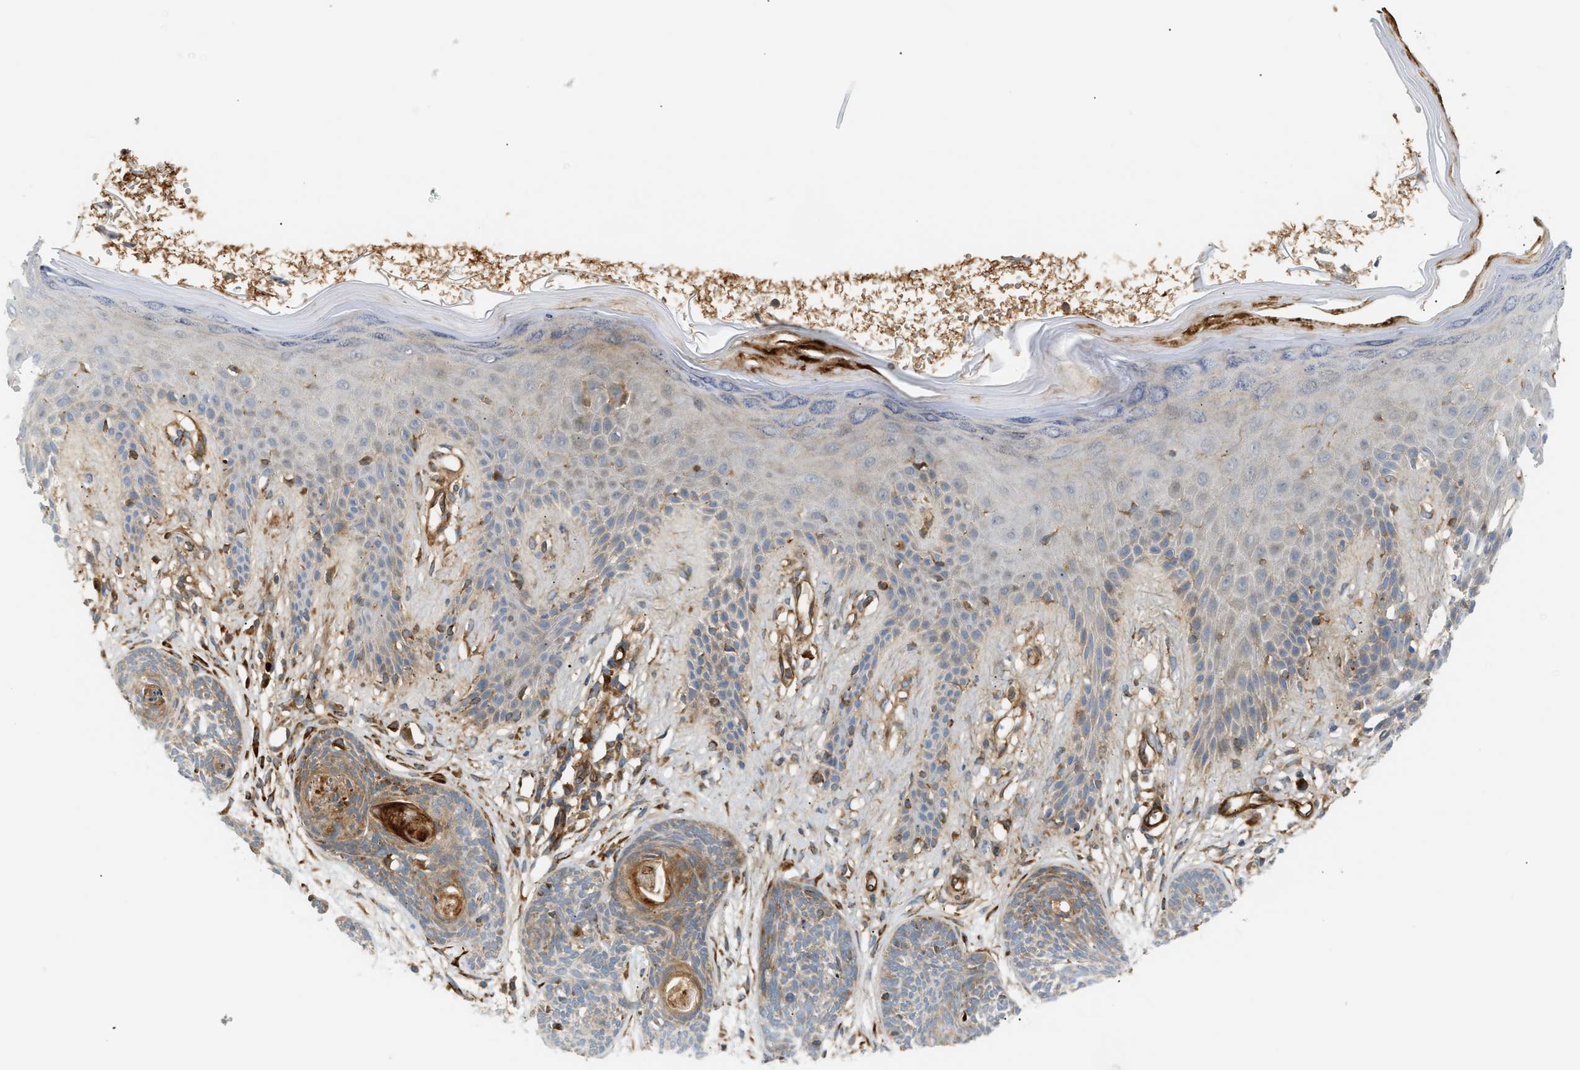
{"staining": {"intensity": "moderate", "quantity": "25%-75%", "location": "cytoplasmic/membranous"}, "tissue": "skin cancer", "cell_type": "Tumor cells", "image_type": "cancer", "snomed": [{"axis": "morphology", "description": "Basal cell carcinoma"}, {"axis": "topography", "description": "Skin"}], "caption": "About 25%-75% of tumor cells in human basal cell carcinoma (skin) exhibit moderate cytoplasmic/membranous protein expression as visualized by brown immunohistochemical staining.", "gene": "PLCG2", "patient": {"sex": "female", "age": 59}}